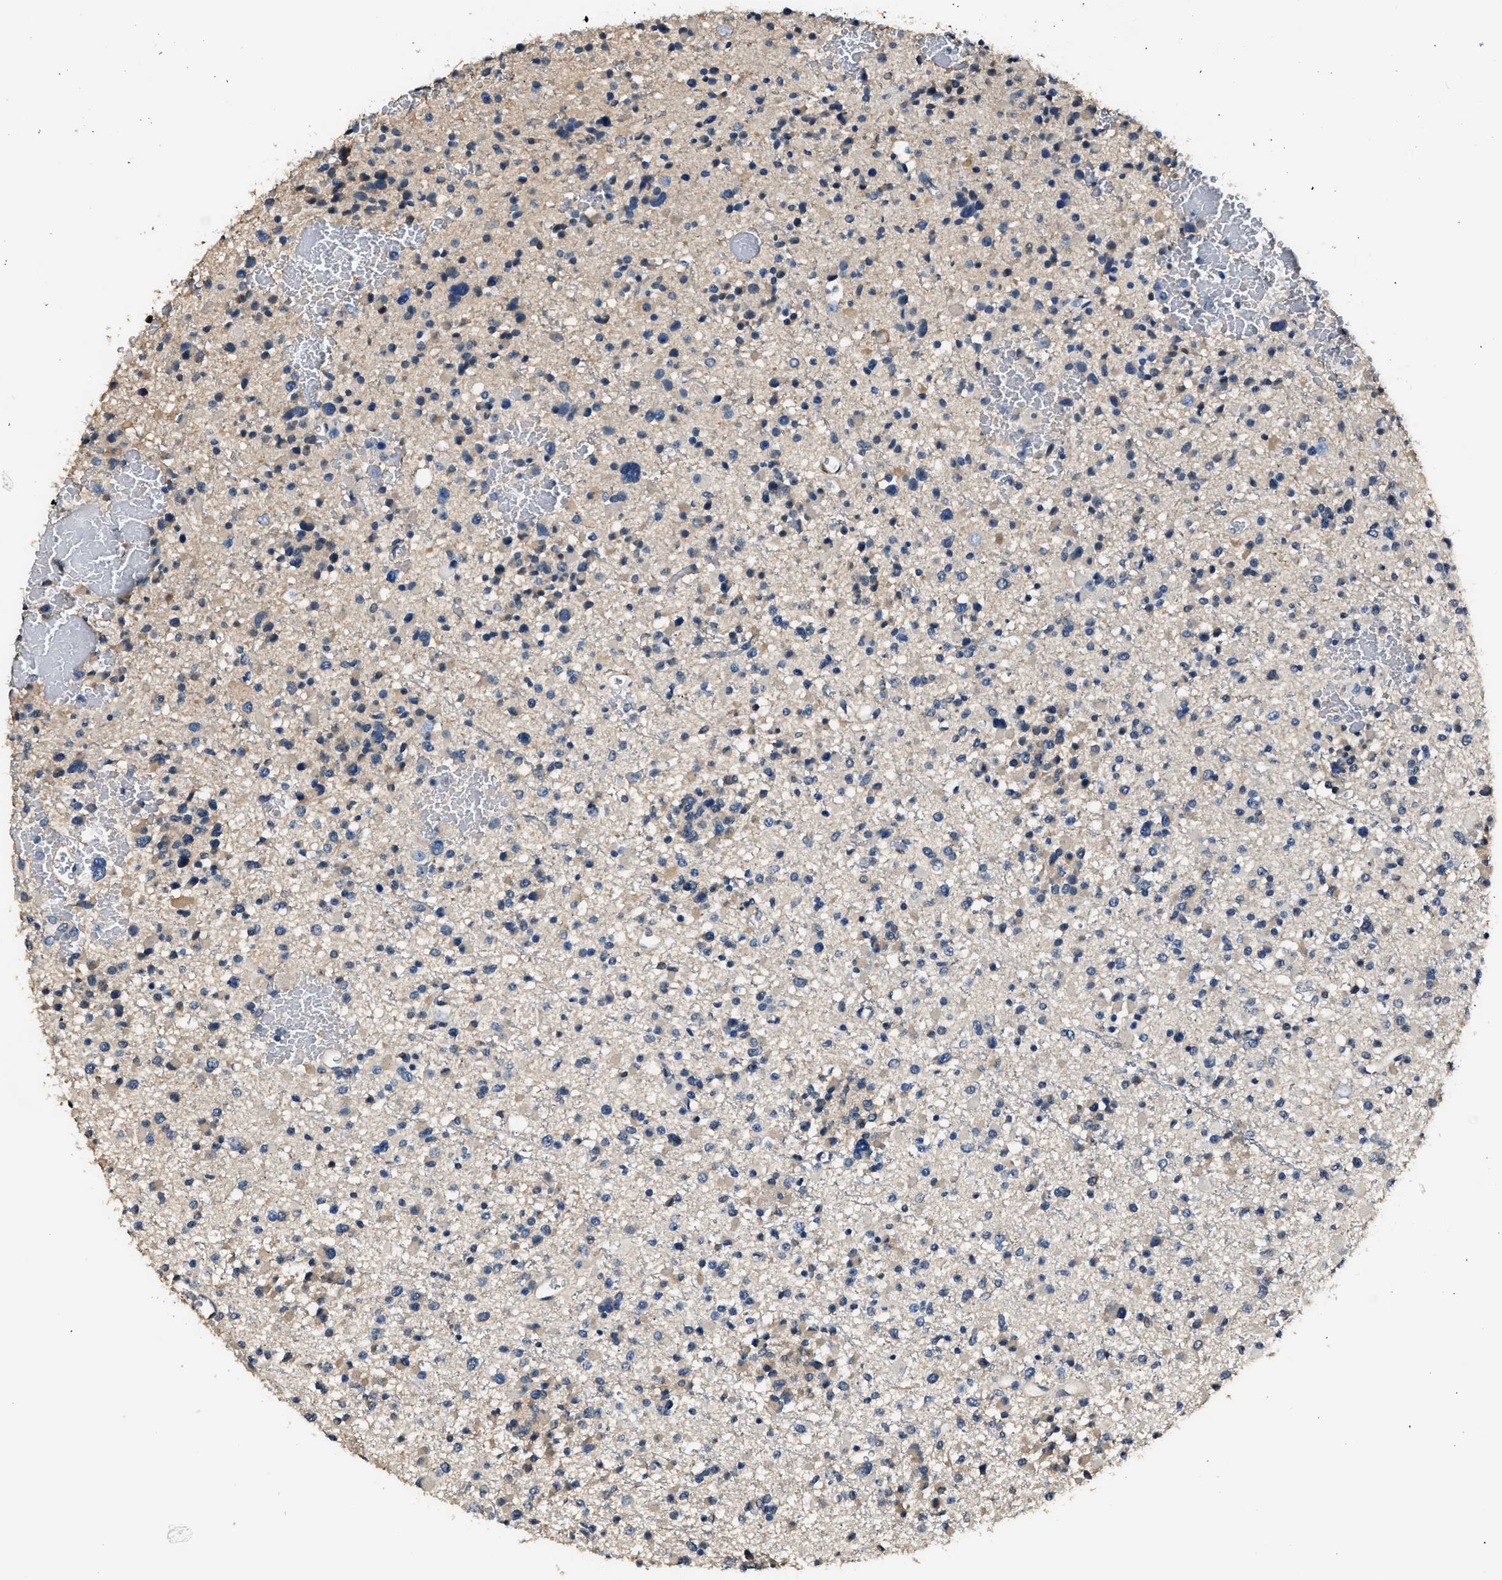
{"staining": {"intensity": "weak", "quantity": "<25%", "location": "cytoplasmic/membranous"}, "tissue": "glioma", "cell_type": "Tumor cells", "image_type": "cancer", "snomed": [{"axis": "morphology", "description": "Glioma, malignant, Low grade"}, {"axis": "topography", "description": "Brain"}], "caption": "Immunohistochemistry (IHC) micrograph of human malignant glioma (low-grade) stained for a protein (brown), which exhibits no positivity in tumor cells.", "gene": "GSTP1", "patient": {"sex": "female", "age": 22}}